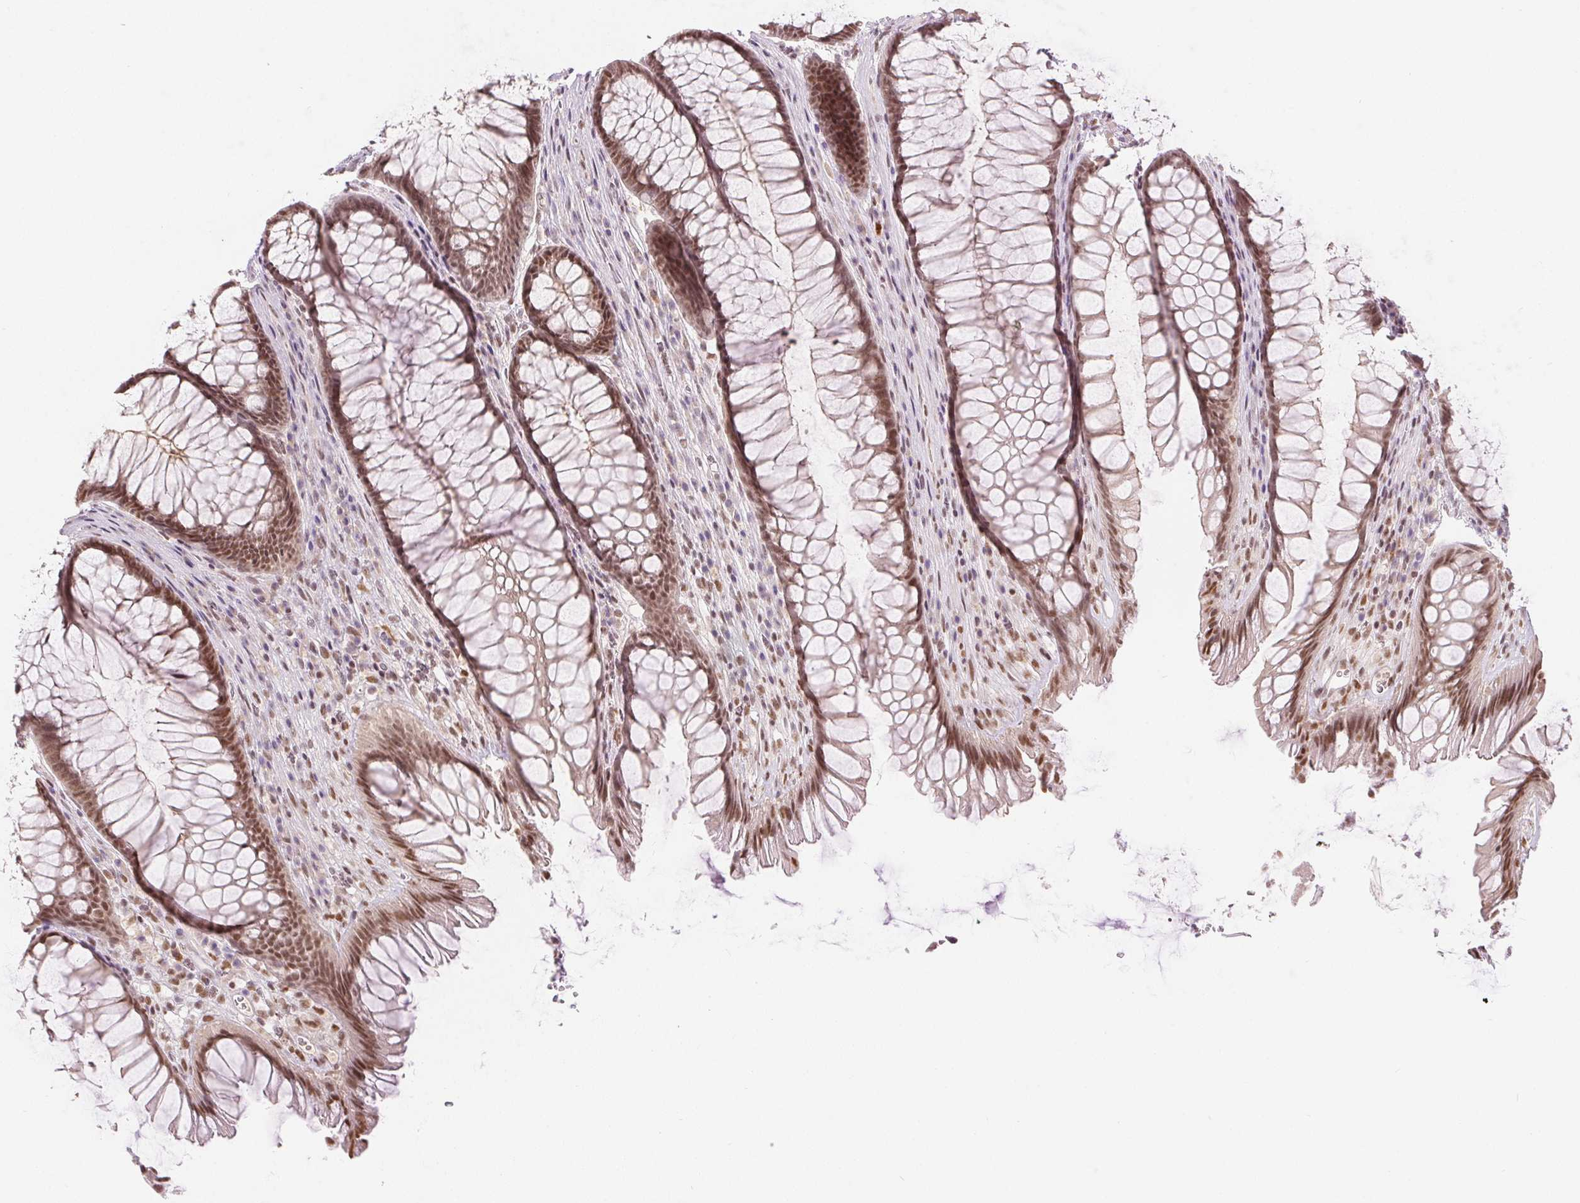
{"staining": {"intensity": "moderate", "quantity": ">75%", "location": "nuclear"}, "tissue": "rectum", "cell_type": "Glandular cells", "image_type": "normal", "snomed": [{"axis": "morphology", "description": "Normal tissue, NOS"}, {"axis": "topography", "description": "Rectum"}], "caption": "Rectum stained with DAB IHC demonstrates medium levels of moderate nuclear expression in approximately >75% of glandular cells.", "gene": "DEK", "patient": {"sex": "male", "age": 53}}